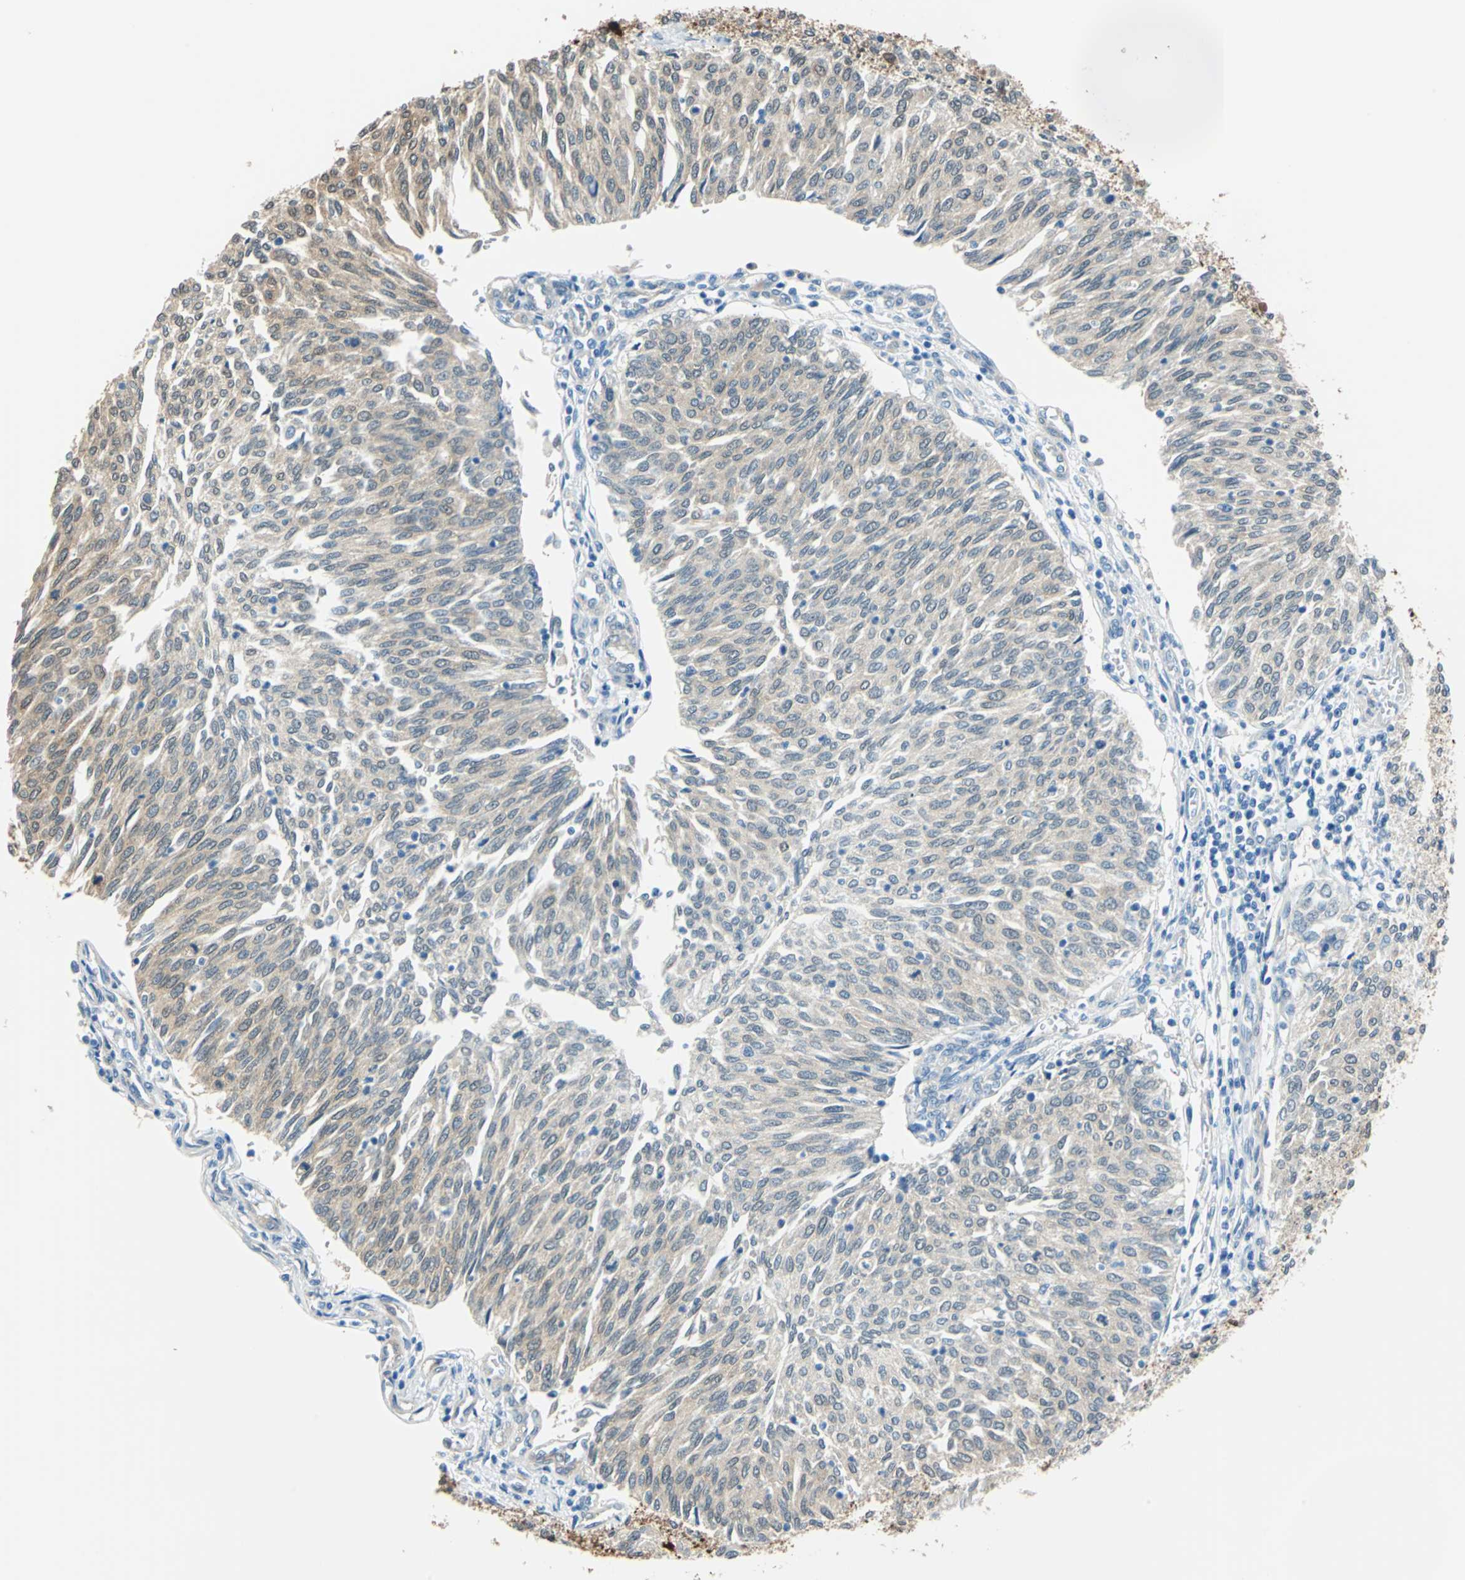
{"staining": {"intensity": "moderate", "quantity": "25%-75%", "location": "cytoplasmic/membranous"}, "tissue": "urothelial cancer", "cell_type": "Tumor cells", "image_type": "cancer", "snomed": [{"axis": "morphology", "description": "Urothelial carcinoma, Low grade"}, {"axis": "topography", "description": "Urinary bladder"}], "caption": "High-power microscopy captured an immunohistochemistry micrograph of urothelial cancer, revealing moderate cytoplasmic/membranous positivity in approximately 25%-75% of tumor cells.", "gene": "FKBP4", "patient": {"sex": "female", "age": 79}}